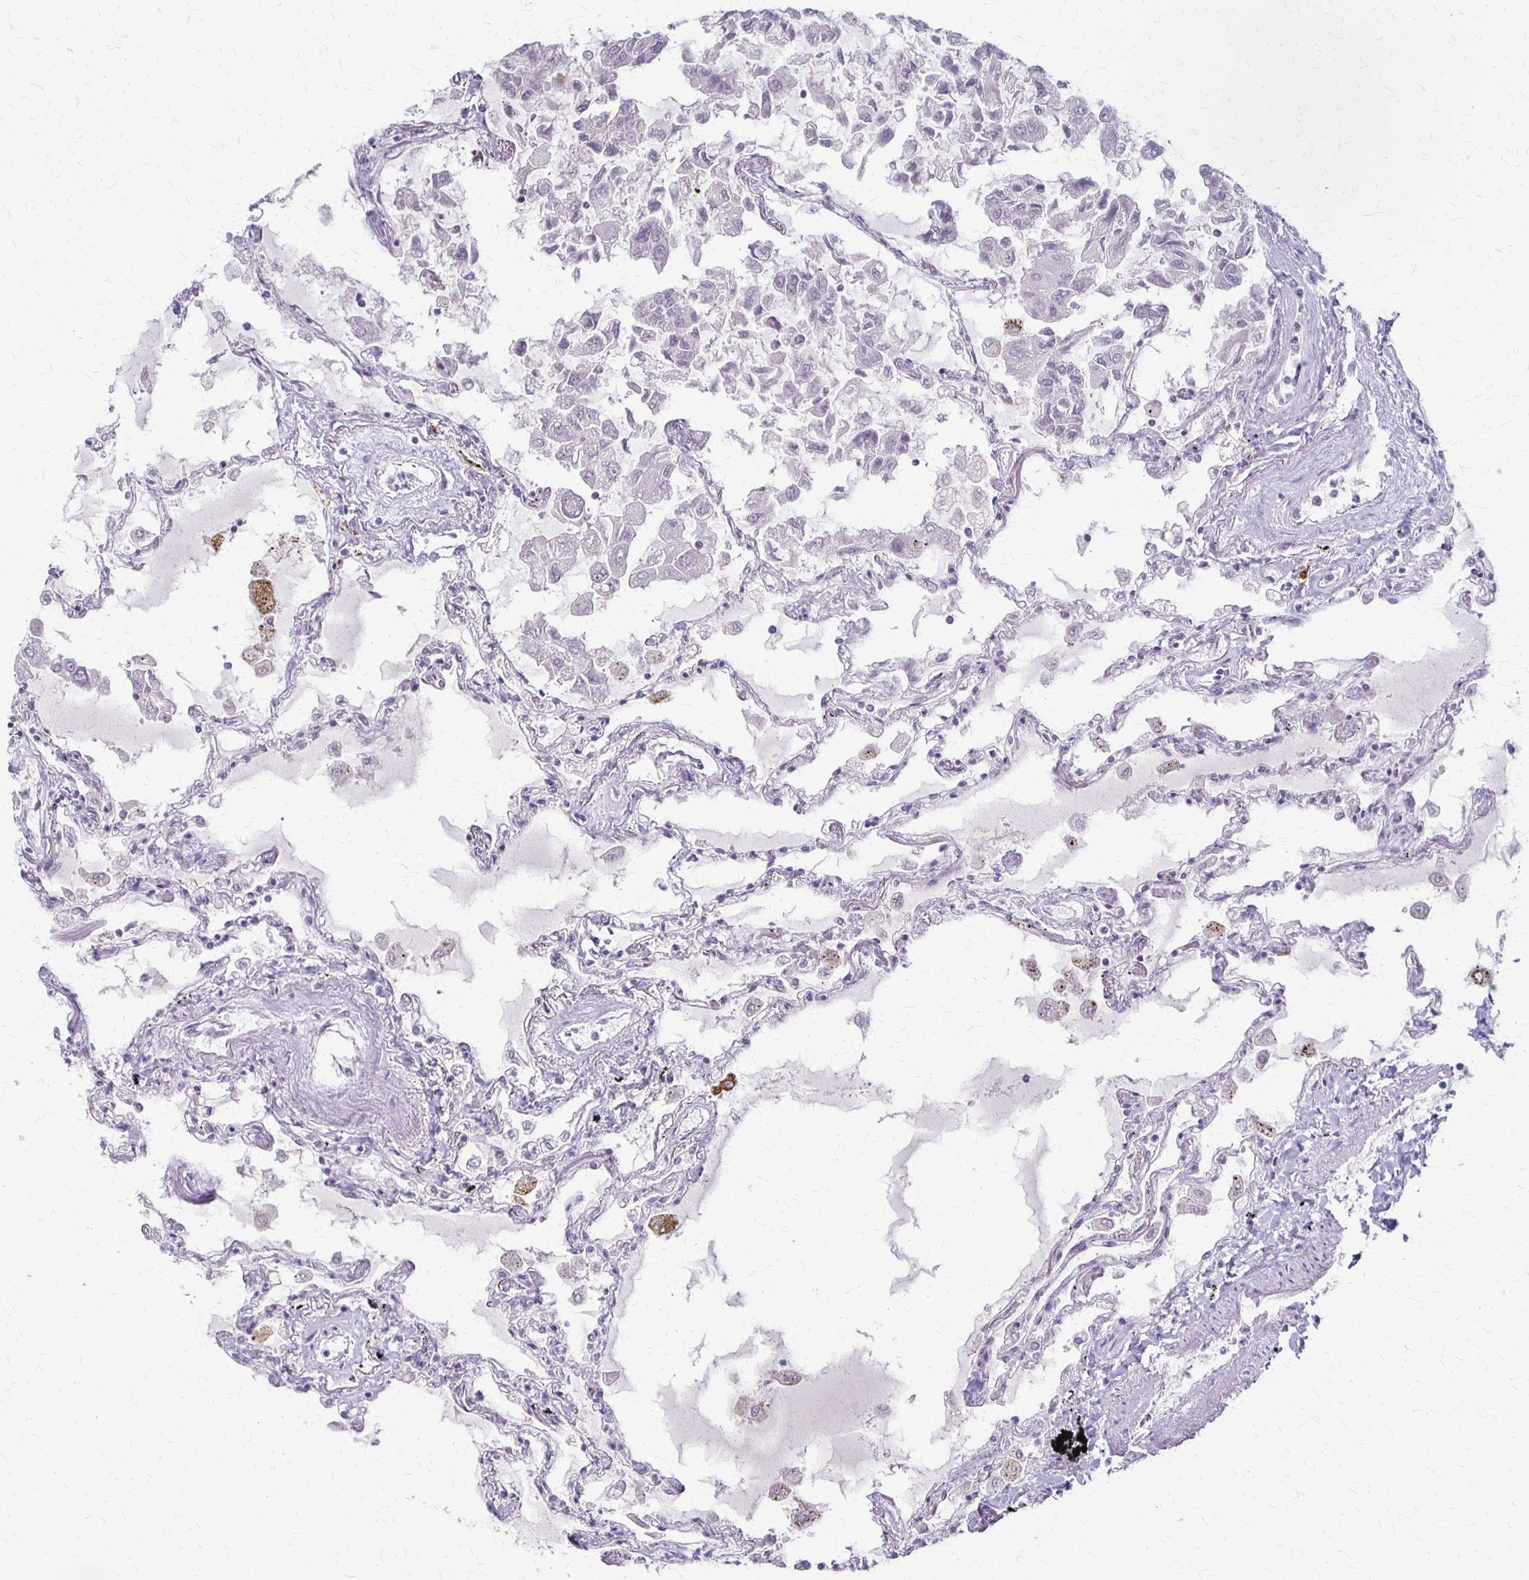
{"staining": {"intensity": "negative", "quantity": "none", "location": "none"}, "tissue": "lung", "cell_type": "Alveolar cells", "image_type": "normal", "snomed": [{"axis": "morphology", "description": "Normal tissue, NOS"}, {"axis": "morphology", "description": "Adenocarcinoma, NOS"}, {"axis": "topography", "description": "Cartilage tissue"}, {"axis": "topography", "description": "Lung"}], "caption": "A photomicrograph of lung stained for a protein shows no brown staining in alveolar cells.", "gene": "SLC35E2B", "patient": {"sex": "female", "age": 67}}